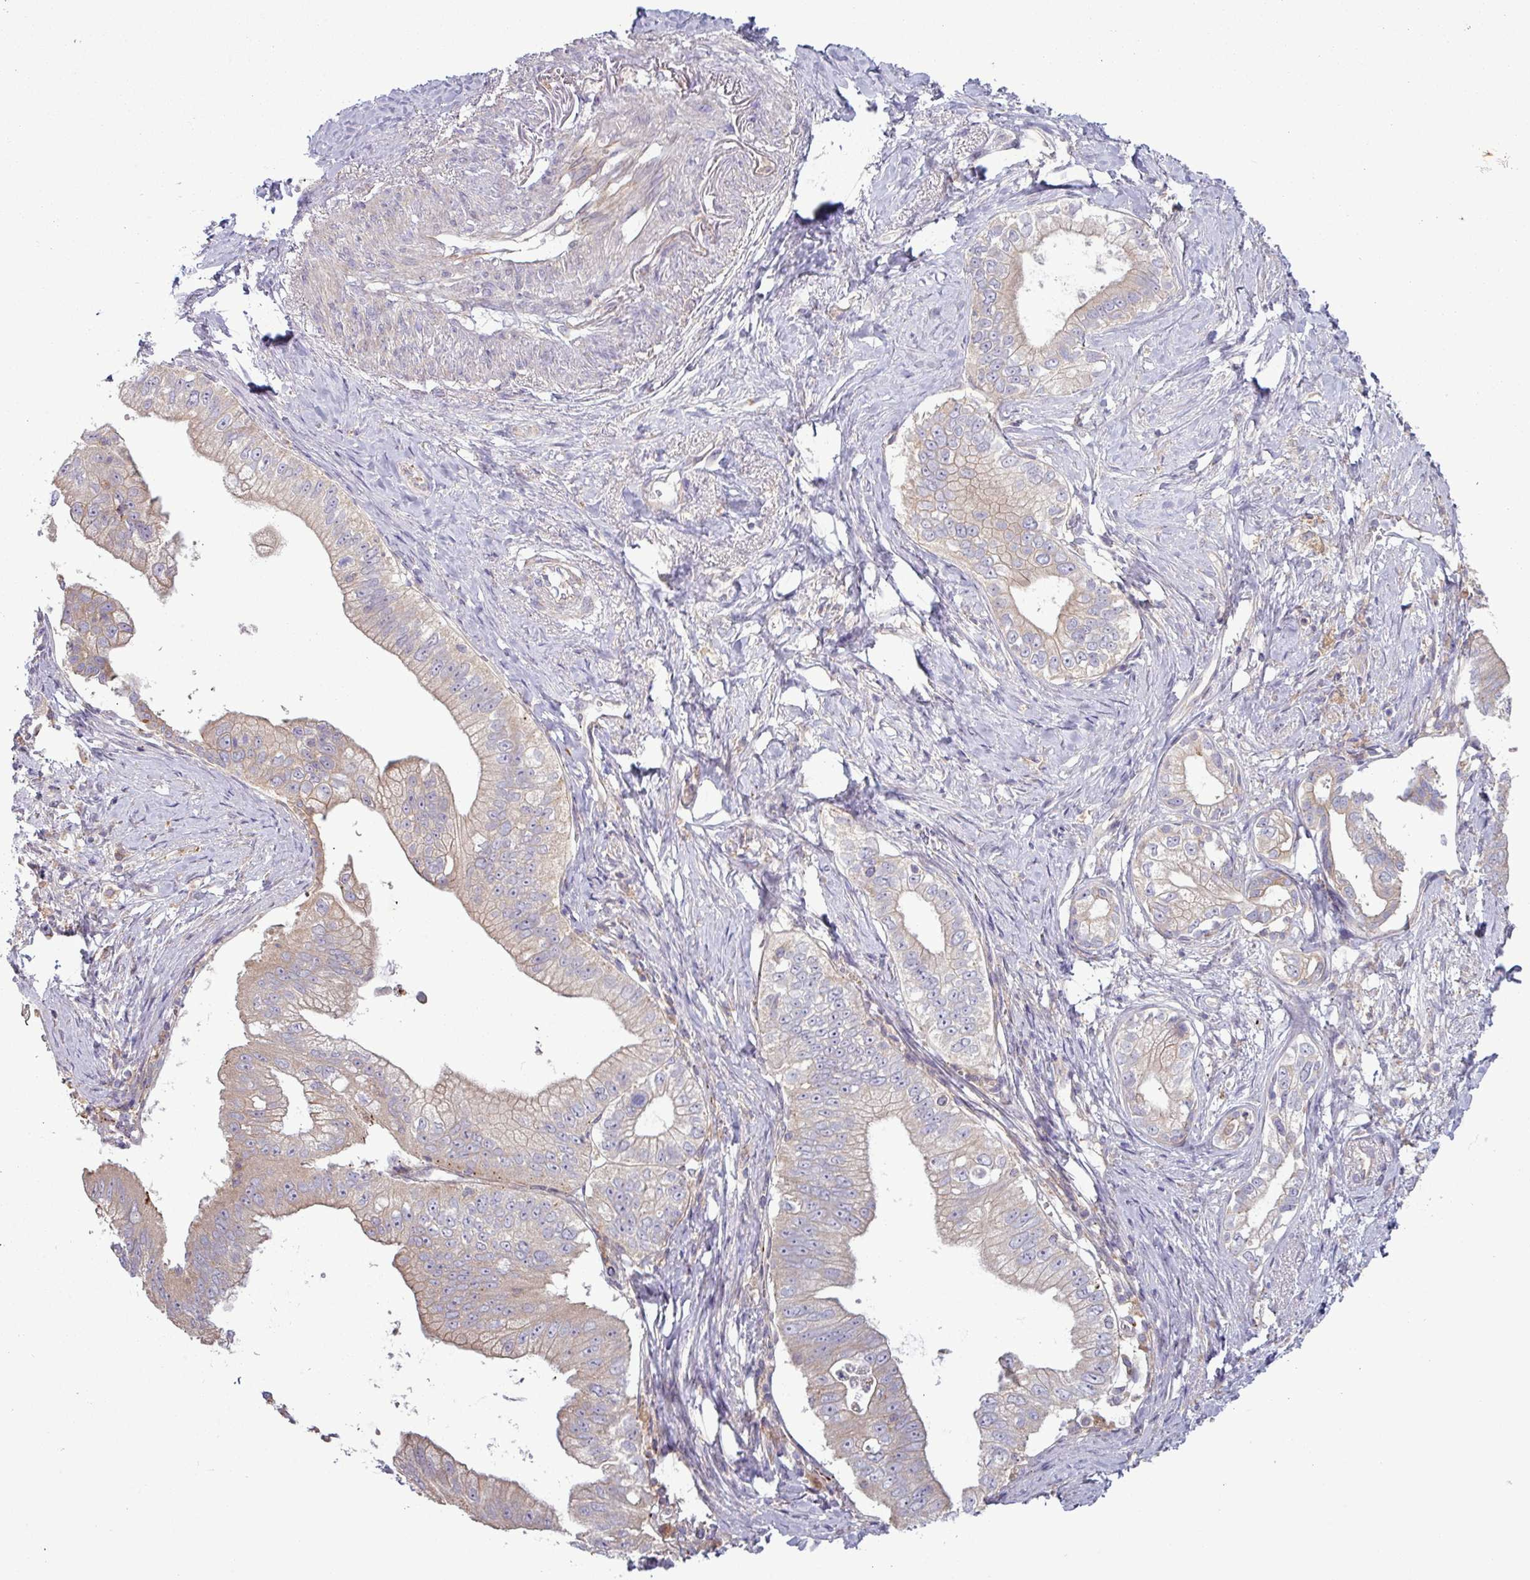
{"staining": {"intensity": "negative", "quantity": "none", "location": "none"}, "tissue": "pancreatic cancer", "cell_type": "Tumor cells", "image_type": "cancer", "snomed": [{"axis": "morphology", "description": "Adenocarcinoma, NOS"}, {"axis": "topography", "description": "Pancreas"}], "caption": "DAB (3,3'-diaminobenzidine) immunohistochemical staining of pancreatic cancer (adenocarcinoma) displays no significant positivity in tumor cells.", "gene": "PLIN2", "patient": {"sex": "male", "age": 70}}